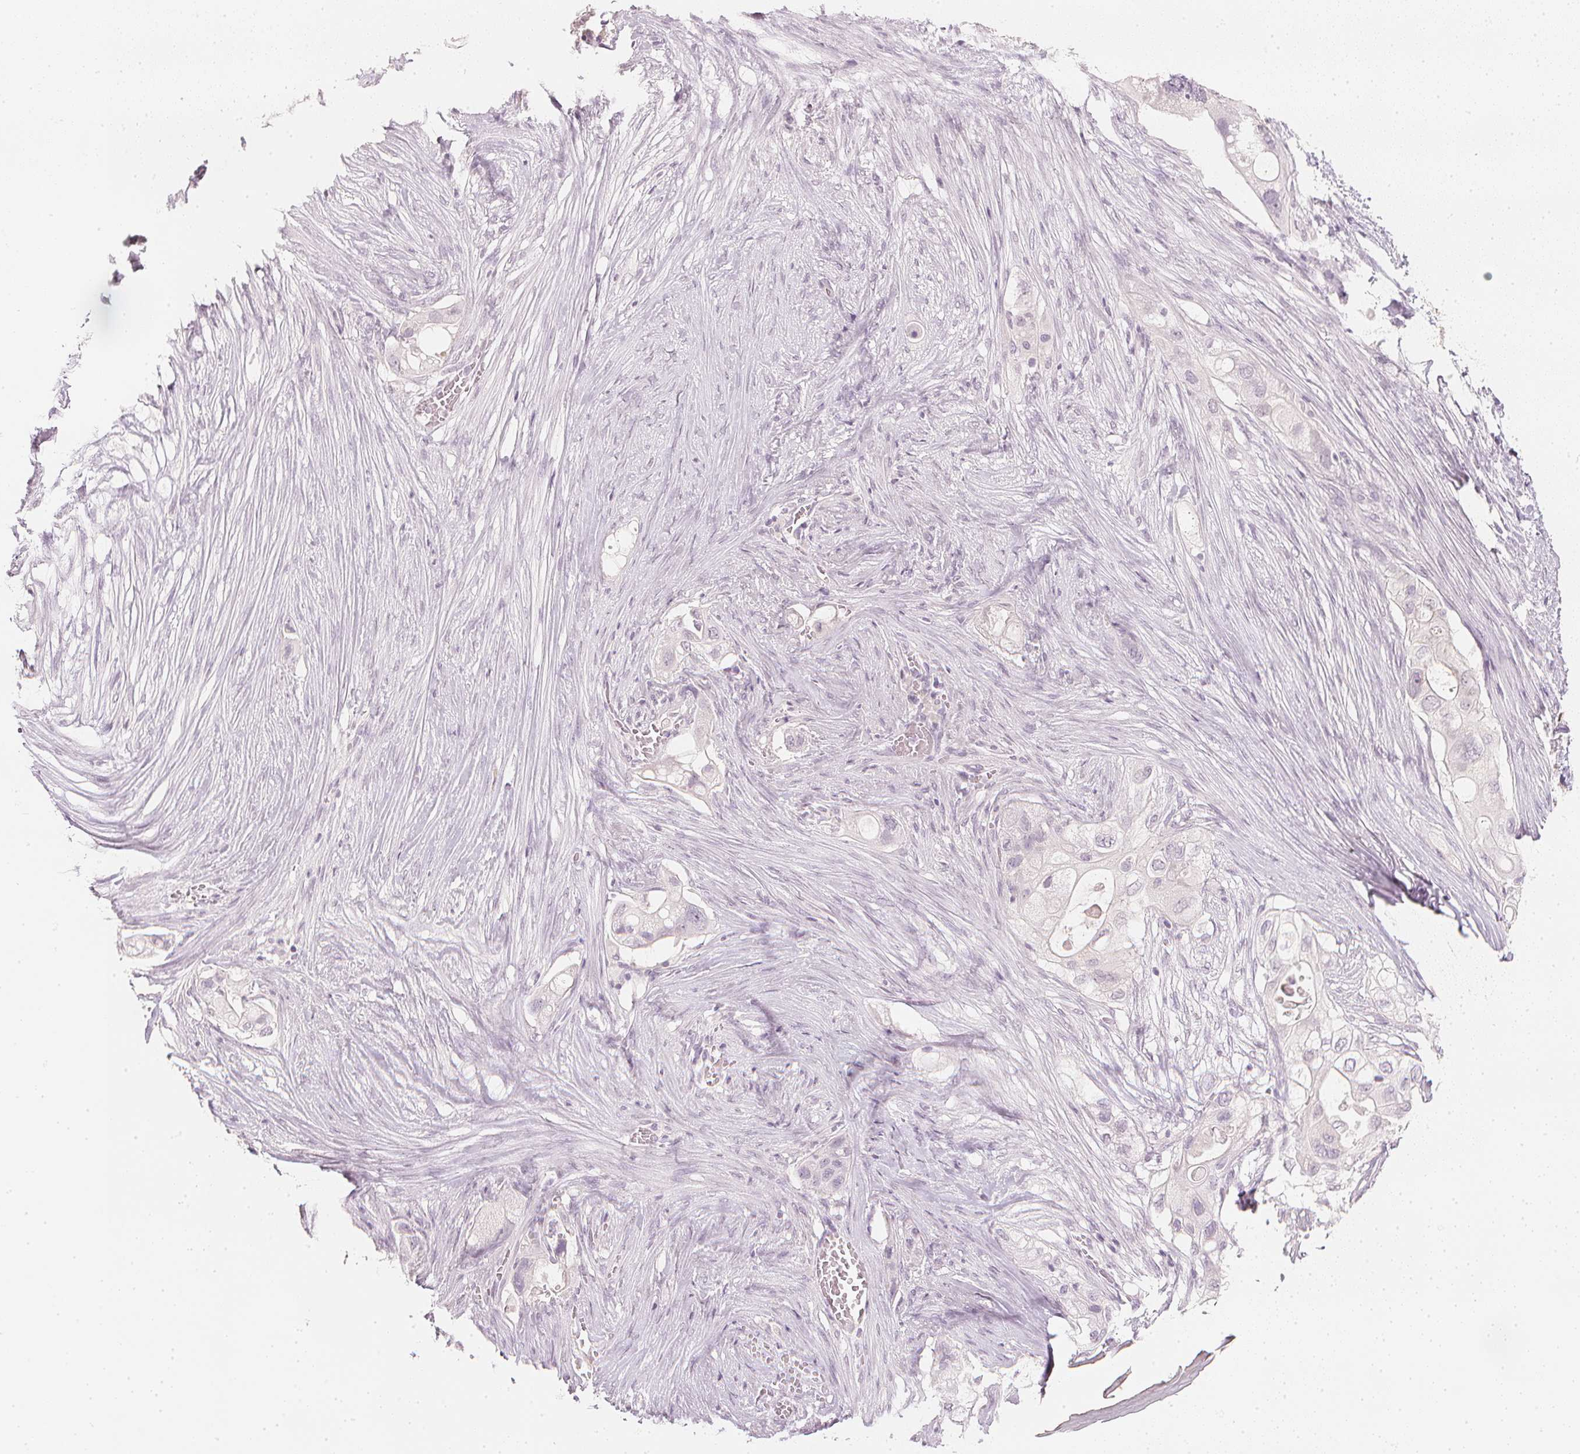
{"staining": {"intensity": "negative", "quantity": "none", "location": "none"}, "tissue": "pancreatic cancer", "cell_type": "Tumor cells", "image_type": "cancer", "snomed": [{"axis": "morphology", "description": "Adenocarcinoma, NOS"}, {"axis": "topography", "description": "Pancreas"}], "caption": "Human pancreatic adenocarcinoma stained for a protein using IHC shows no expression in tumor cells.", "gene": "CALB1", "patient": {"sex": "female", "age": 72}}